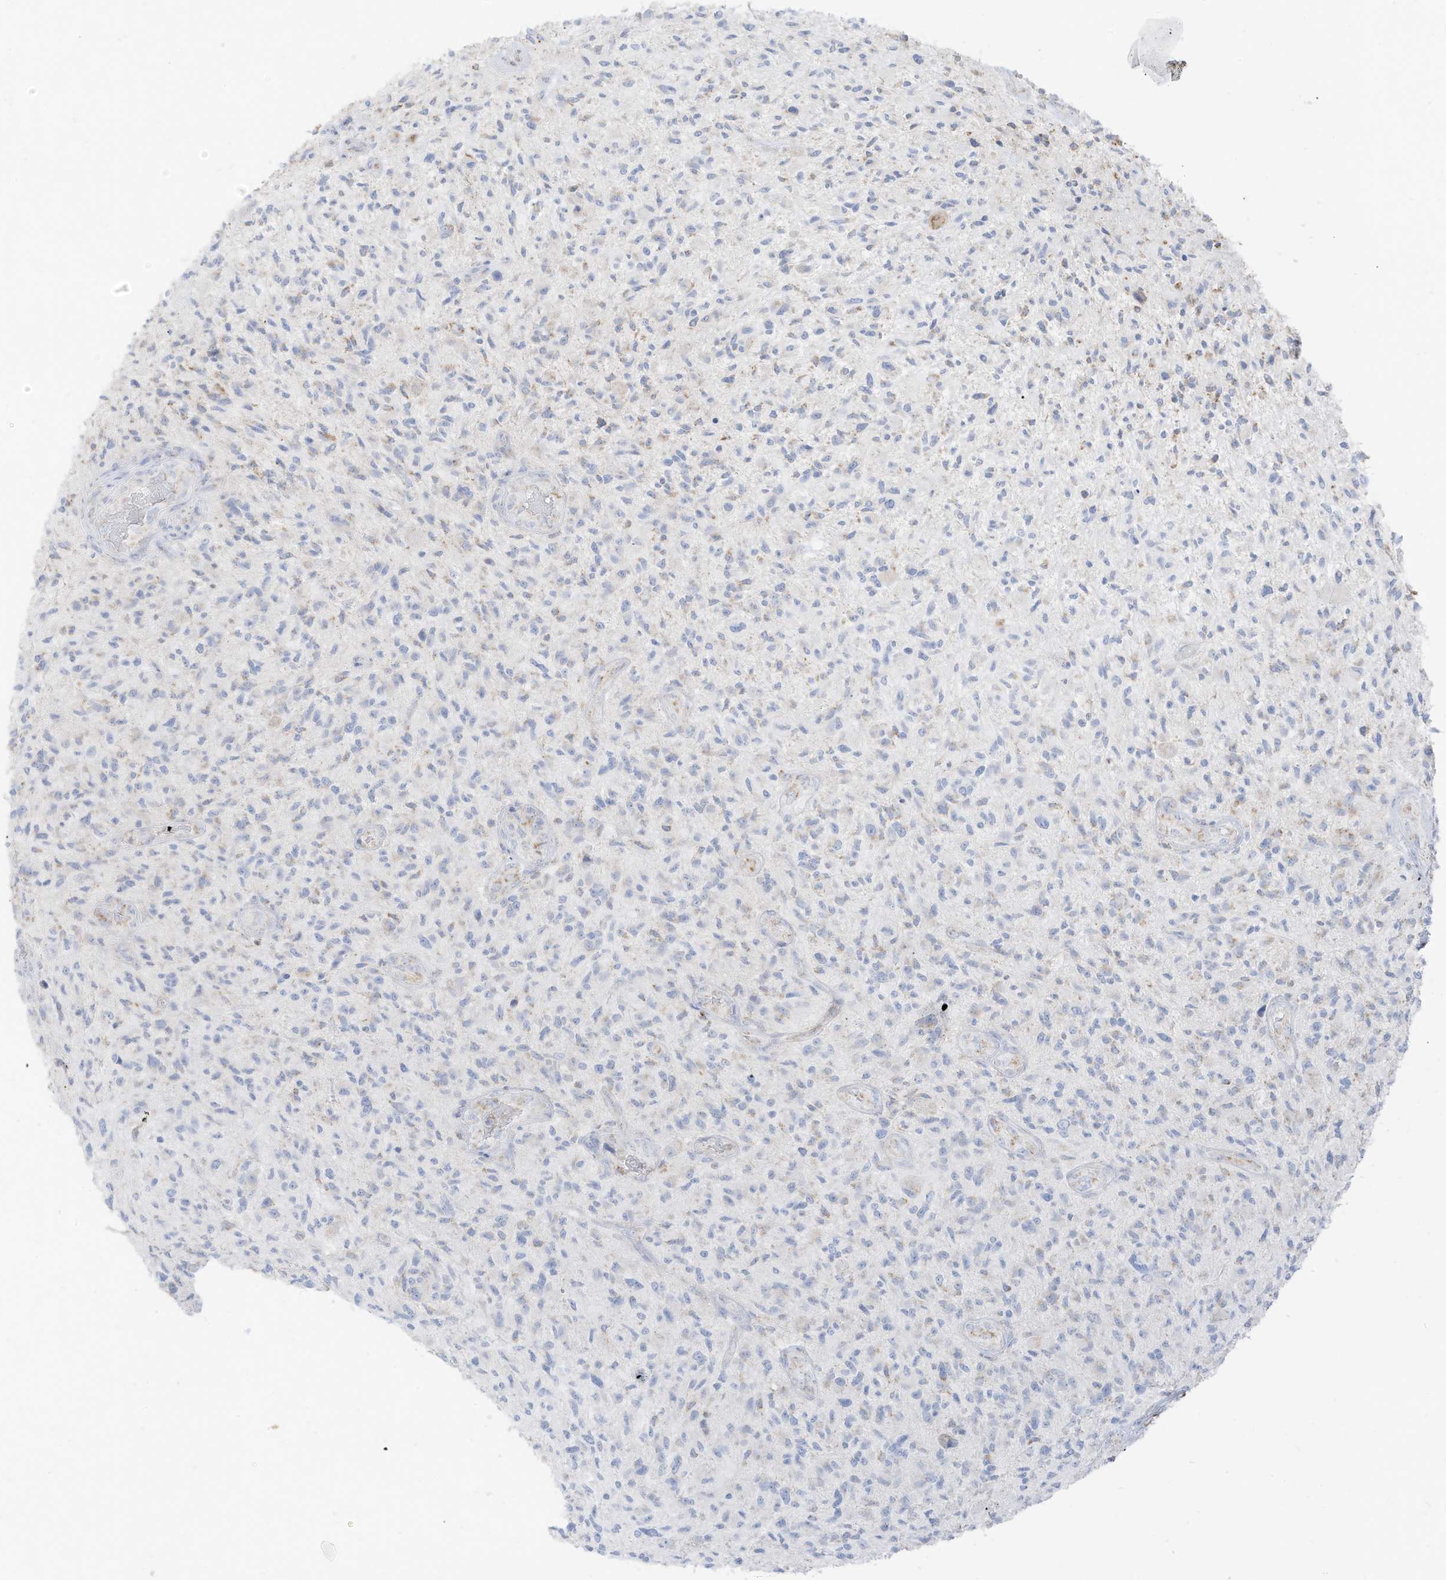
{"staining": {"intensity": "negative", "quantity": "none", "location": "none"}, "tissue": "glioma", "cell_type": "Tumor cells", "image_type": "cancer", "snomed": [{"axis": "morphology", "description": "Glioma, malignant, High grade"}, {"axis": "topography", "description": "Brain"}], "caption": "Immunohistochemistry (IHC) of human malignant glioma (high-grade) exhibits no positivity in tumor cells. (Brightfield microscopy of DAB (3,3'-diaminobenzidine) IHC at high magnification).", "gene": "ETHE1", "patient": {"sex": "male", "age": 47}}